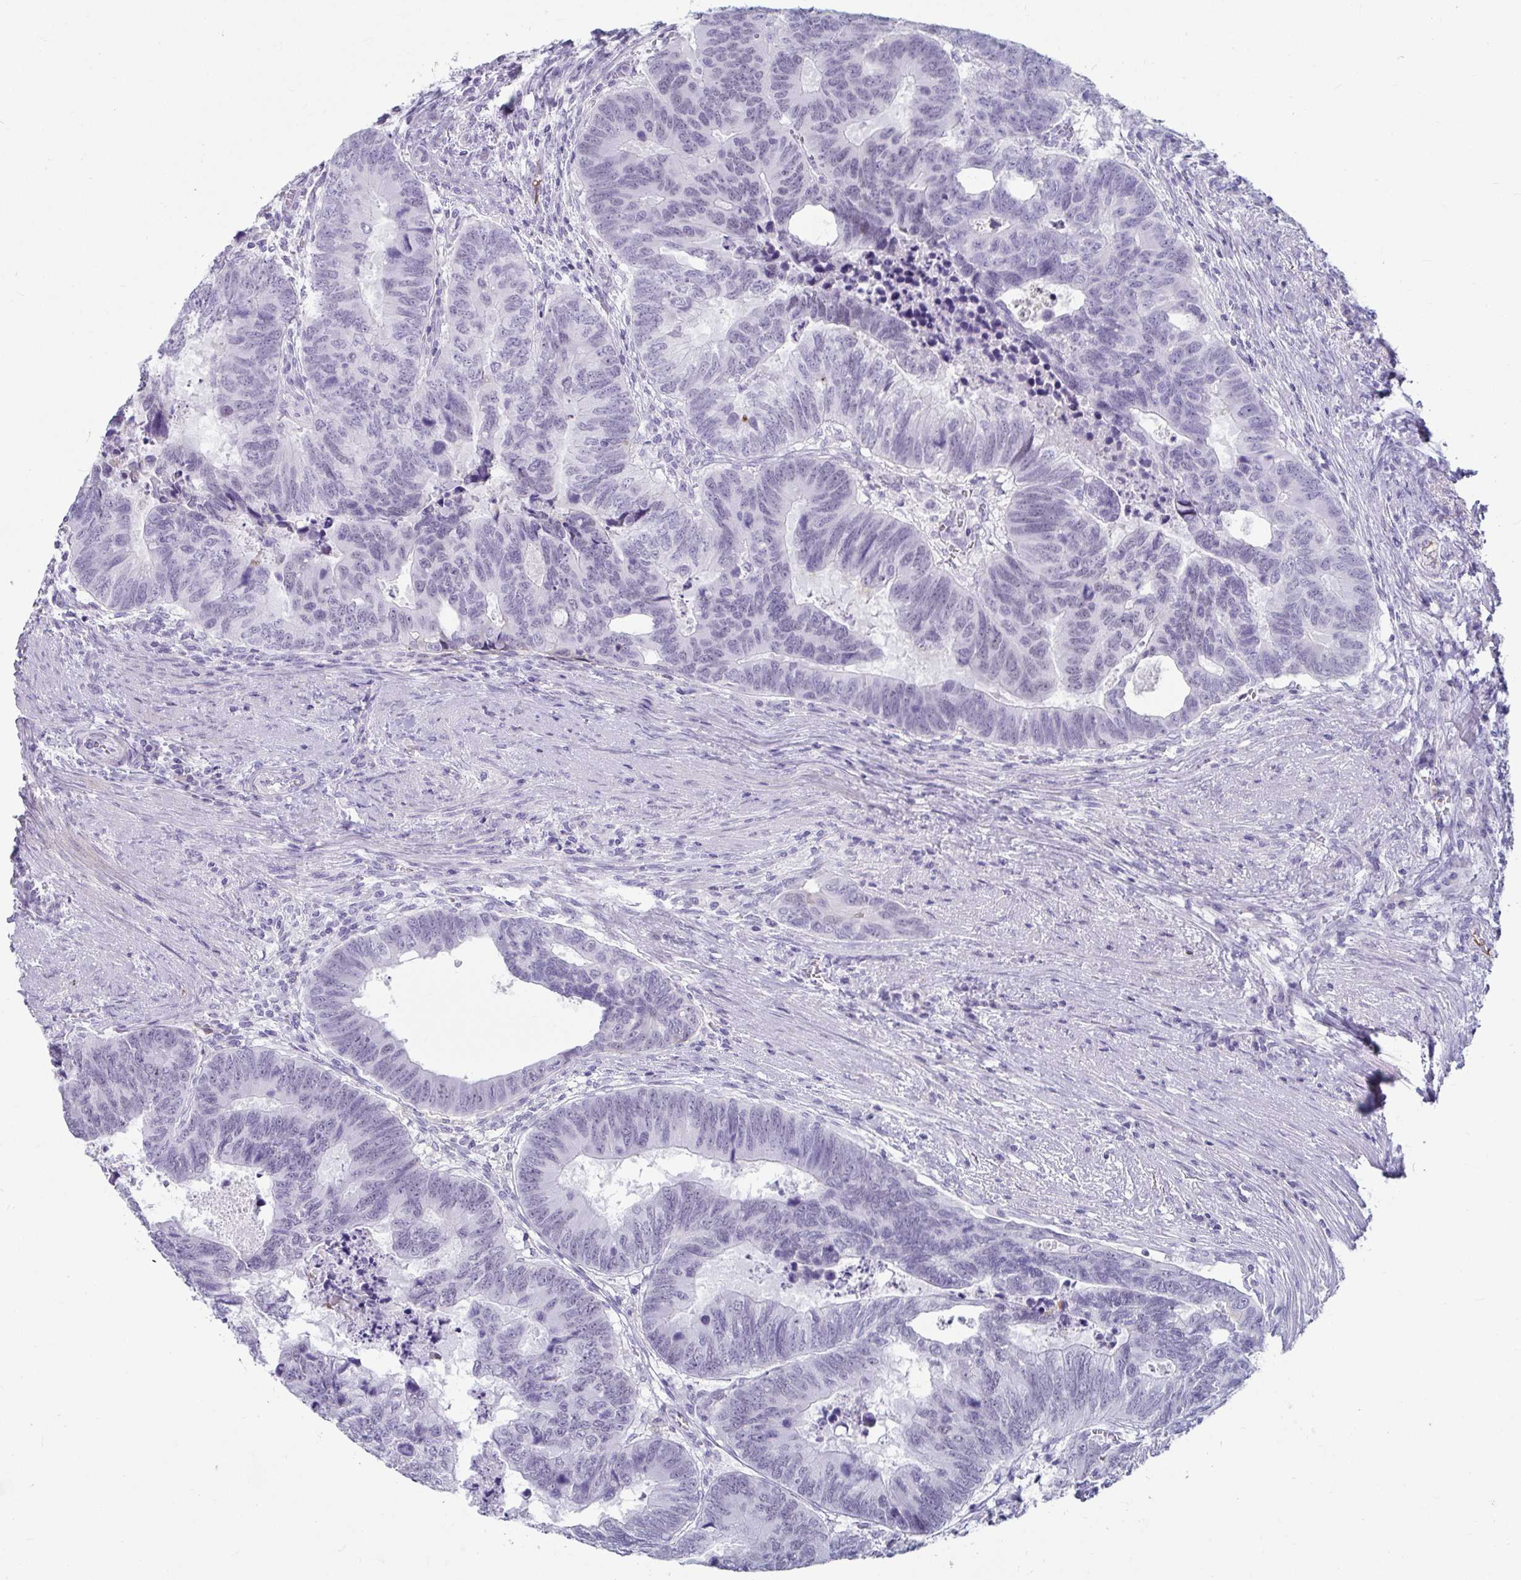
{"staining": {"intensity": "negative", "quantity": "none", "location": "none"}, "tissue": "colorectal cancer", "cell_type": "Tumor cells", "image_type": "cancer", "snomed": [{"axis": "morphology", "description": "Adenocarcinoma, NOS"}, {"axis": "topography", "description": "Colon"}], "caption": "Colorectal cancer was stained to show a protein in brown. There is no significant staining in tumor cells.", "gene": "NPY", "patient": {"sex": "male", "age": 62}}